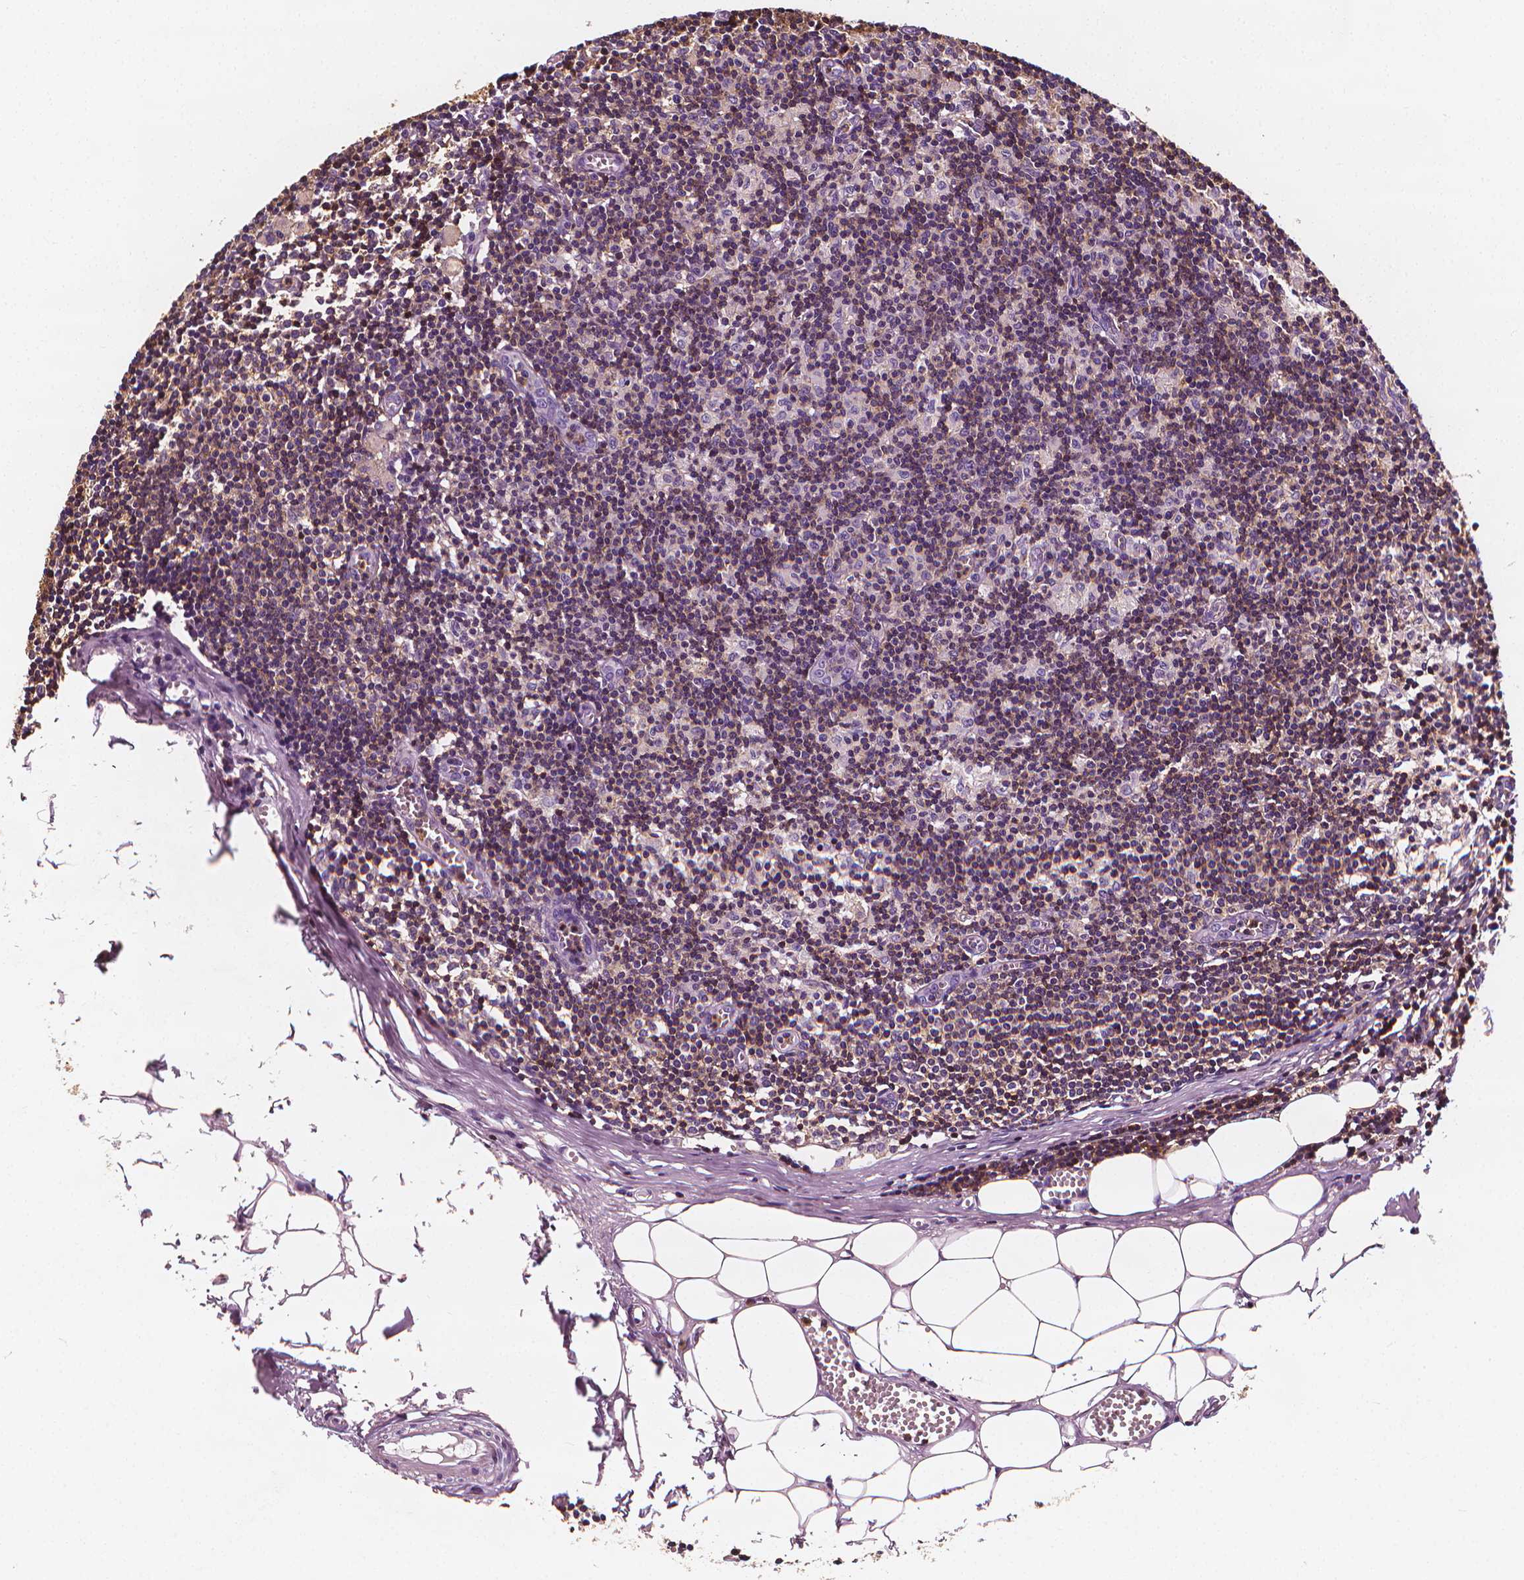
{"staining": {"intensity": "strong", "quantity": "<25%", "location": "cytoplasmic/membranous"}, "tissue": "lymph node", "cell_type": "Germinal center cells", "image_type": "normal", "snomed": [{"axis": "morphology", "description": "Normal tissue, NOS"}, {"axis": "topography", "description": "Lymph node"}], "caption": "Immunohistochemistry (IHC) (DAB) staining of normal lymph node shows strong cytoplasmic/membranous protein staining in approximately <25% of germinal center cells.", "gene": "PTPRC", "patient": {"sex": "female", "age": 52}}